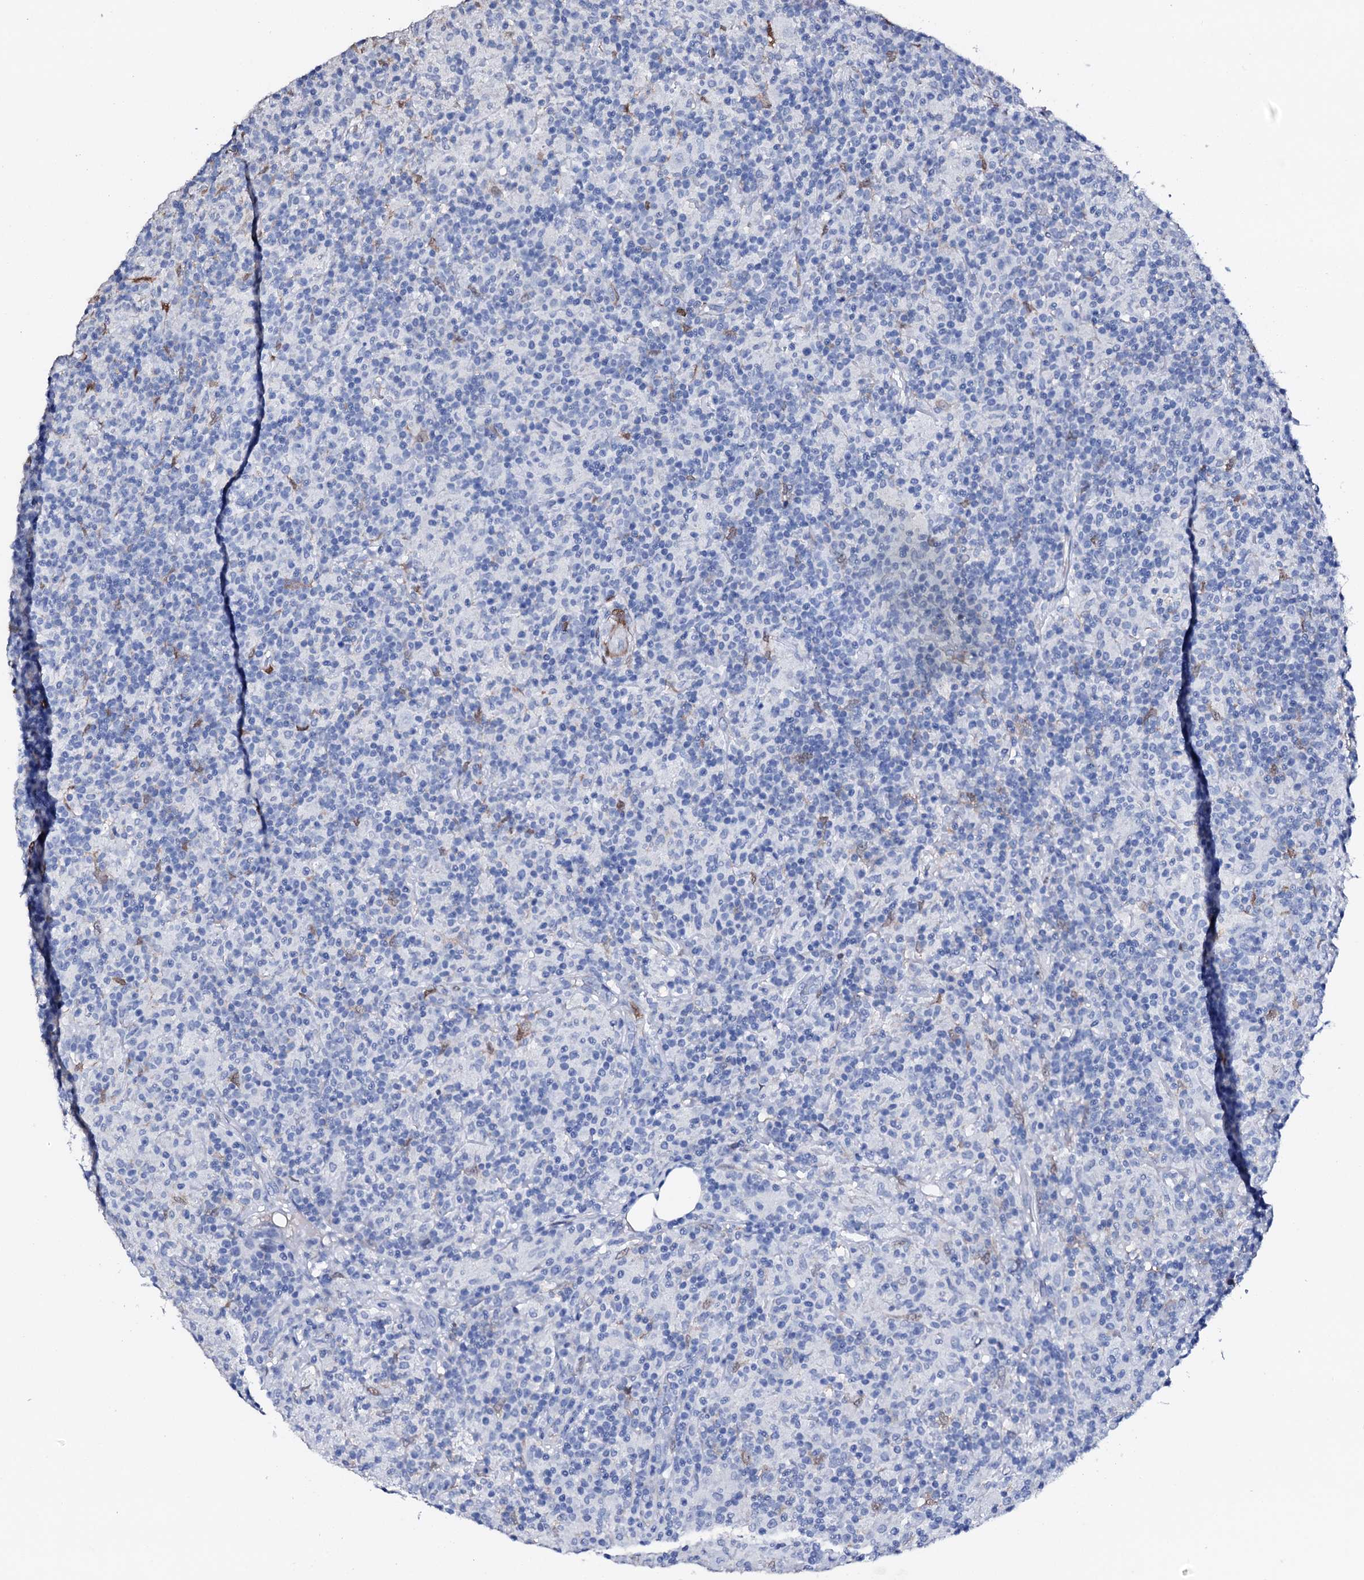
{"staining": {"intensity": "negative", "quantity": "none", "location": "none"}, "tissue": "lymphoma", "cell_type": "Tumor cells", "image_type": "cancer", "snomed": [{"axis": "morphology", "description": "Hodgkin's disease, NOS"}, {"axis": "topography", "description": "Lymph node"}], "caption": "Tumor cells show no significant protein expression in Hodgkin's disease.", "gene": "NRIP2", "patient": {"sex": "male", "age": 70}}